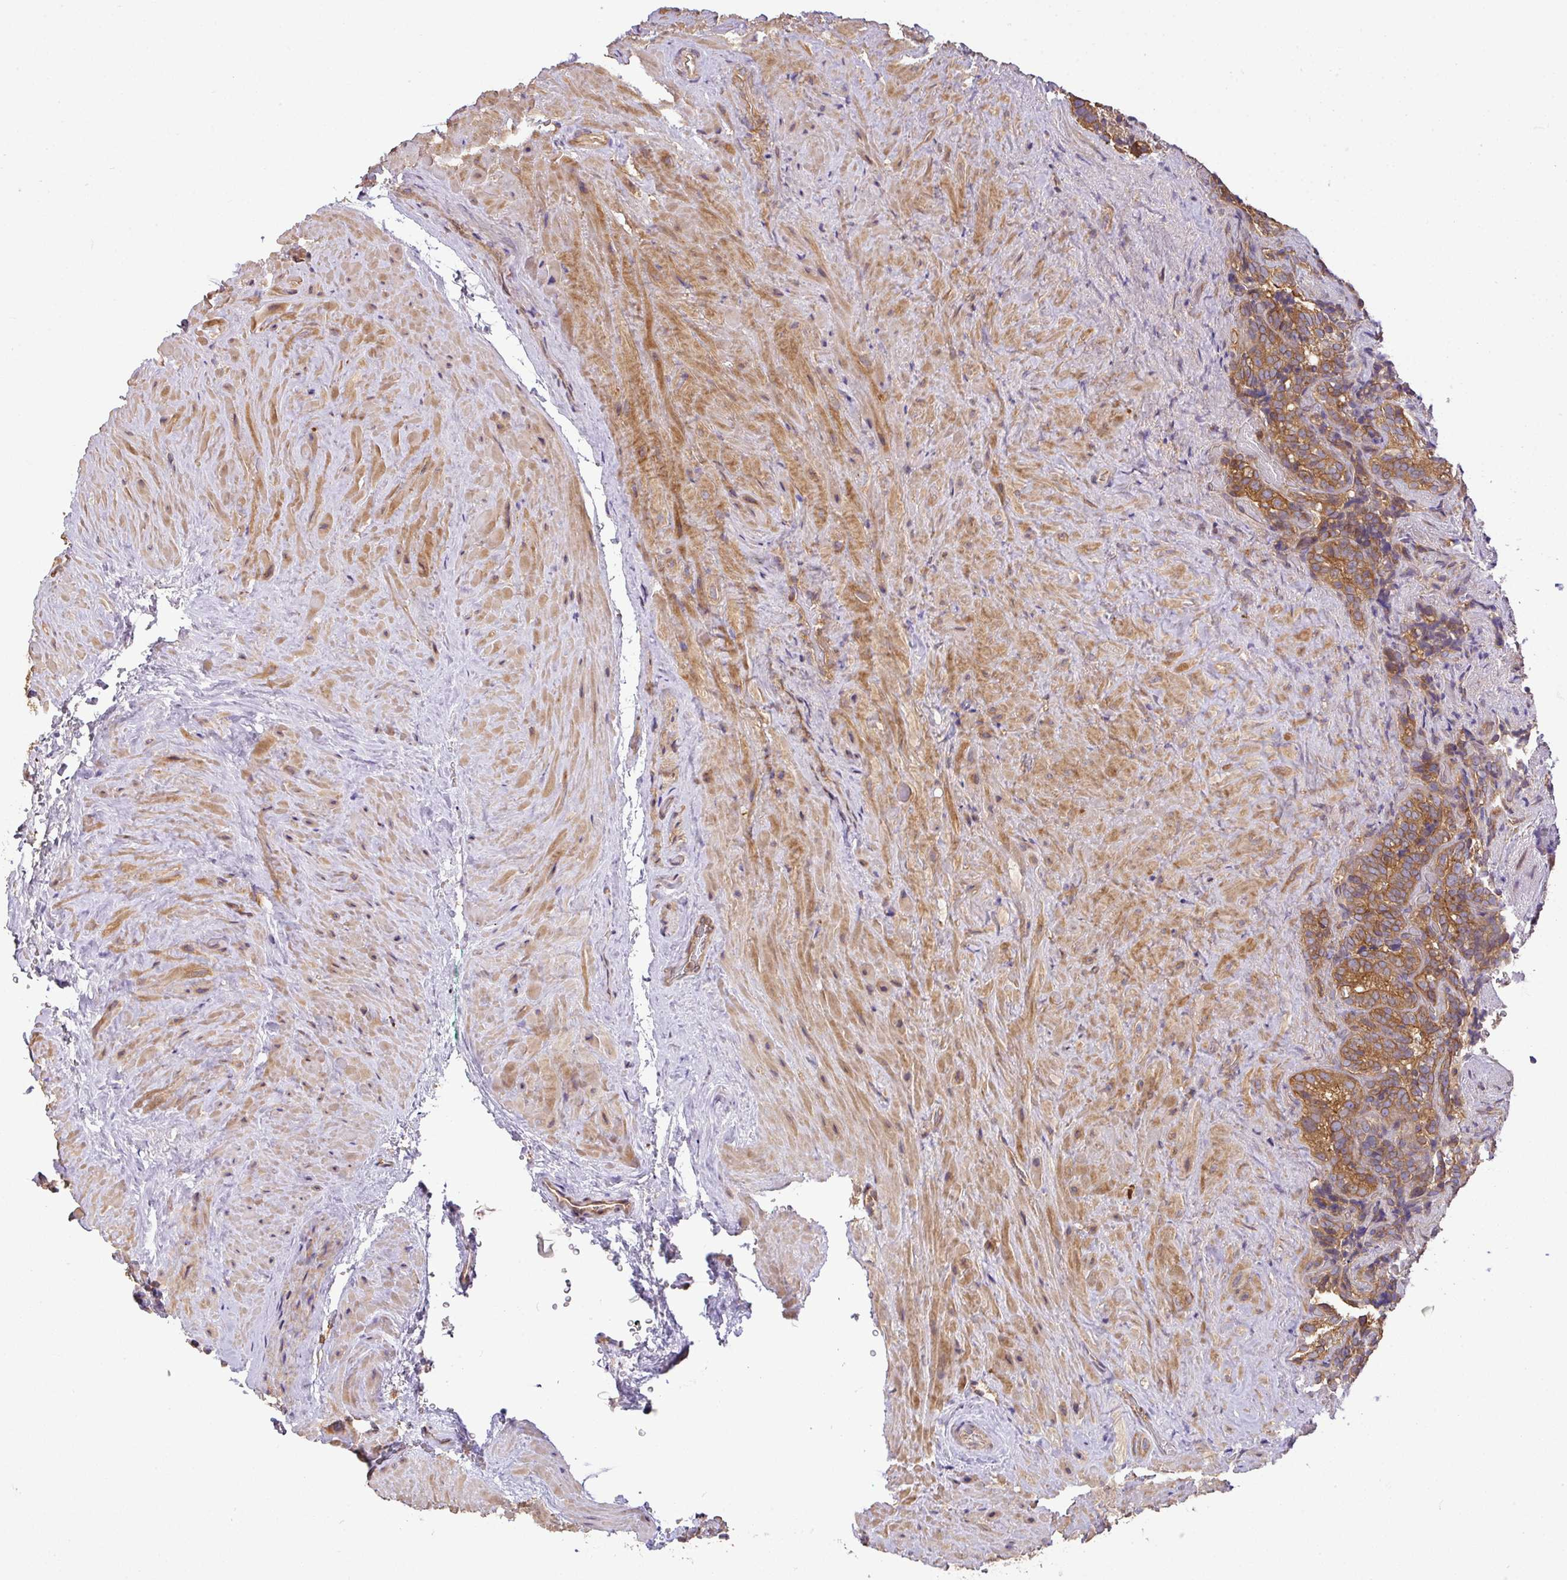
{"staining": {"intensity": "strong", "quantity": ">75%", "location": "cytoplasmic/membranous"}, "tissue": "seminal vesicle", "cell_type": "Glandular cells", "image_type": "normal", "snomed": [{"axis": "morphology", "description": "Normal tissue, NOS"}, {"axis": "topography", "description": "Seminal veicle"}], "caption": "Immunohistochemical staining of normal seminal vesicle exhibits high levels of strong cytoplasmic/membranous positivity in about >75% of glandular cells. The staining was performed using DAB (3,3'-diaminobenzidine), with brown indicating positive protein expression. Nuclei are stained blue with hematoxylin.", "gene": "GSPT1", "patient": {"sex": "male", "age": 62}}